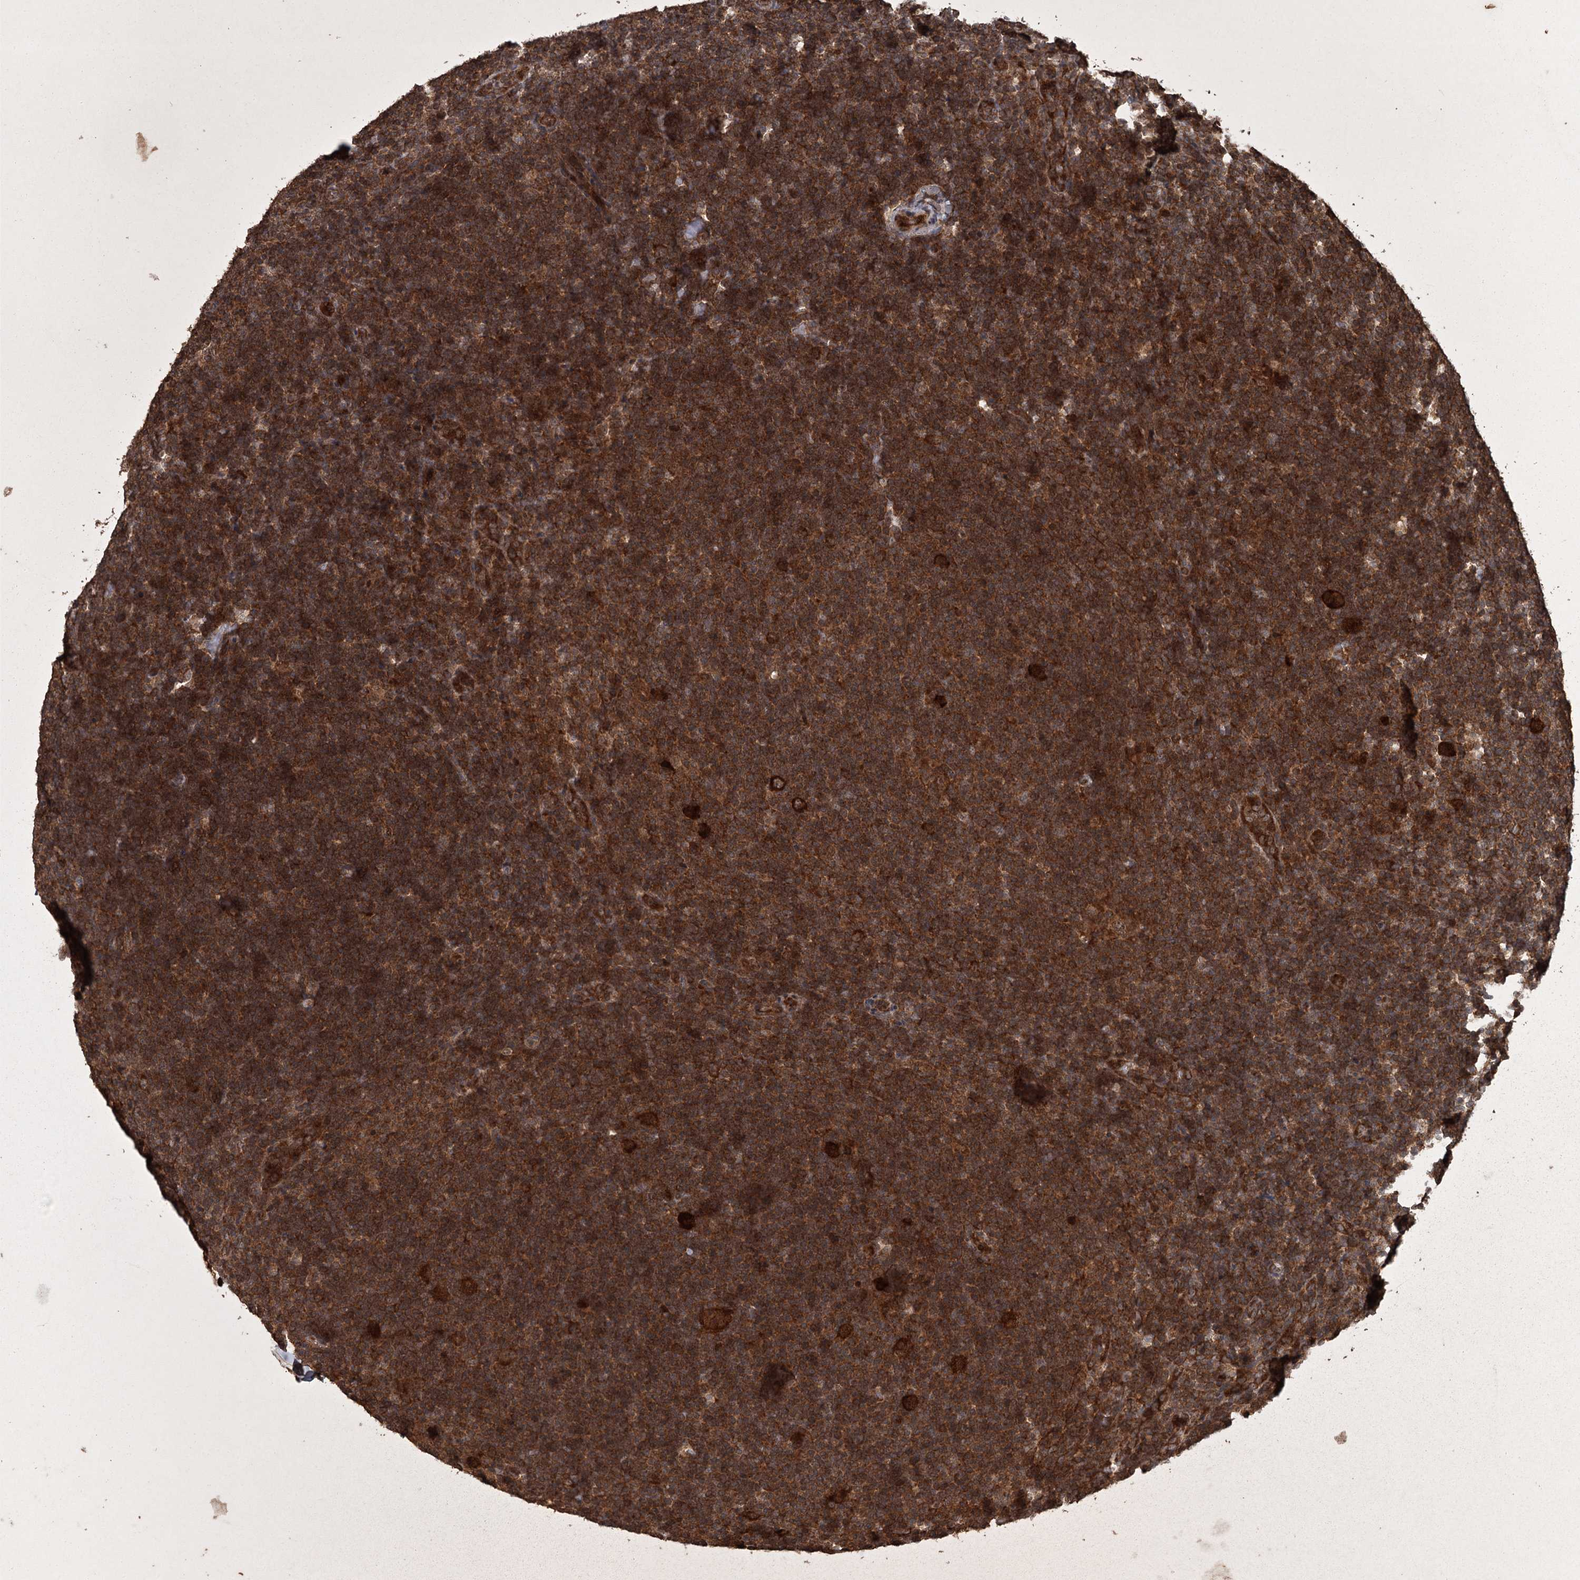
{"staining": {"intensity": "strong", "quantity": ">75%", "location": "cytoplasmic/membranous"}, "tissue": "lymphoma", "cell_type": "Tumor cells", "image_type": "cancer", "snomed": [{"axis": "morphology", "description": "Hodgkin's disease, NOS"}, {"axis": "topography", "description": "Lymph node"}], "caption": "DAB (3,3'-diaminobenzidine) immunohistochemical staining of human lymphoma reveals strong cytoplasmic/membranous protein expression in about >75% of tumor cells.", "gene": "RPAP3", "patient": {"sex": "female", "age": 57}}